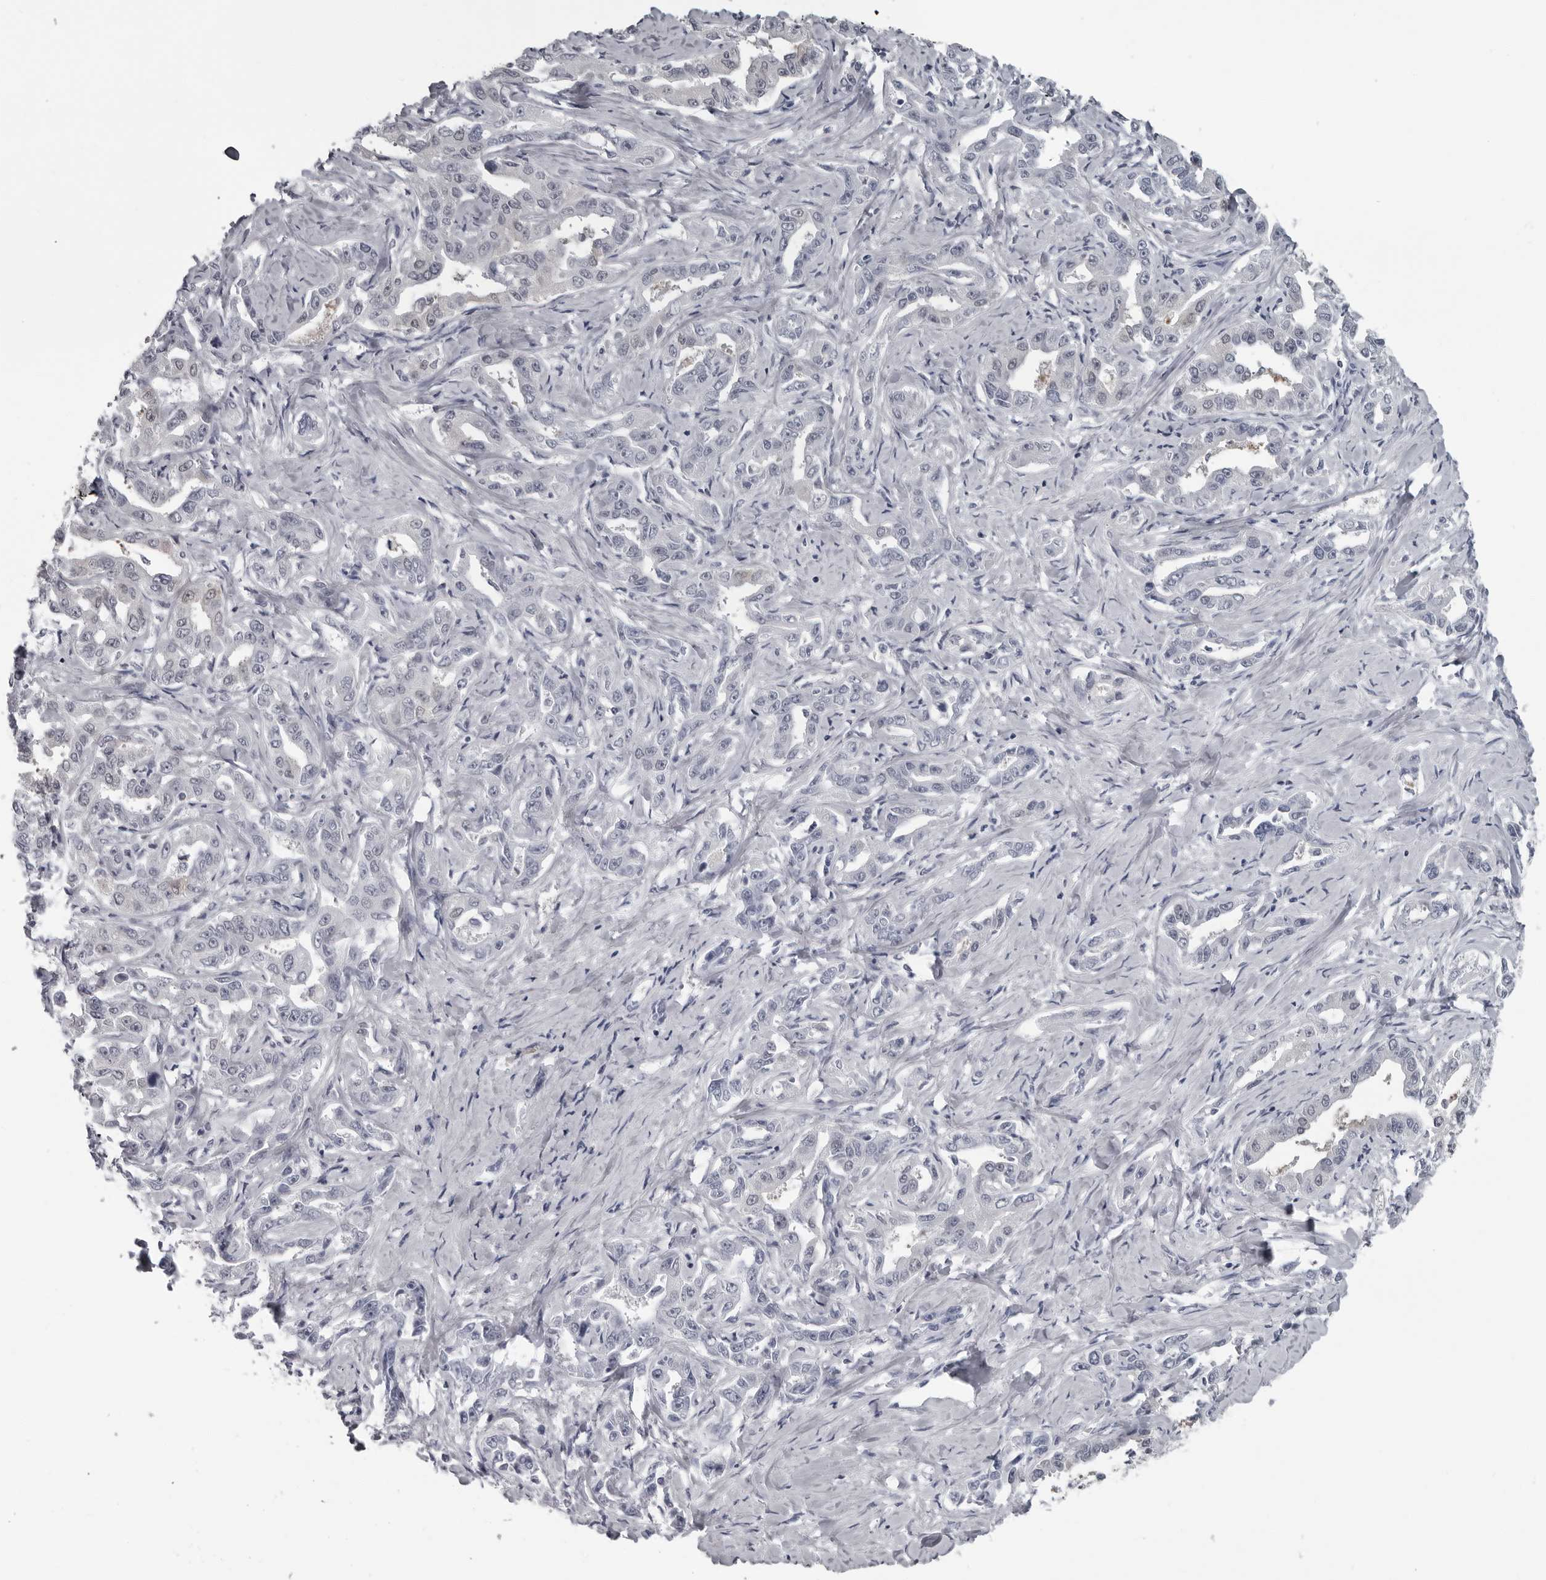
{"staining": {"intensity": "negative", "quantity": "none", "location": "none"}, "tissue": "liver cancer", "cell_type": "Tumor cells", "image_type": "cancer", "snomed": [{"axis": "morphology", "description": "Cholangiocarcinoma"}, {"axis": "topography", "description": "Liver"}], "caption": "Human liver cancer stained for a protein using immunohistochemistry displays no staining in tumor cells.", "gene": "LZIC", "patient": {"sex": "male", "age": 59}}